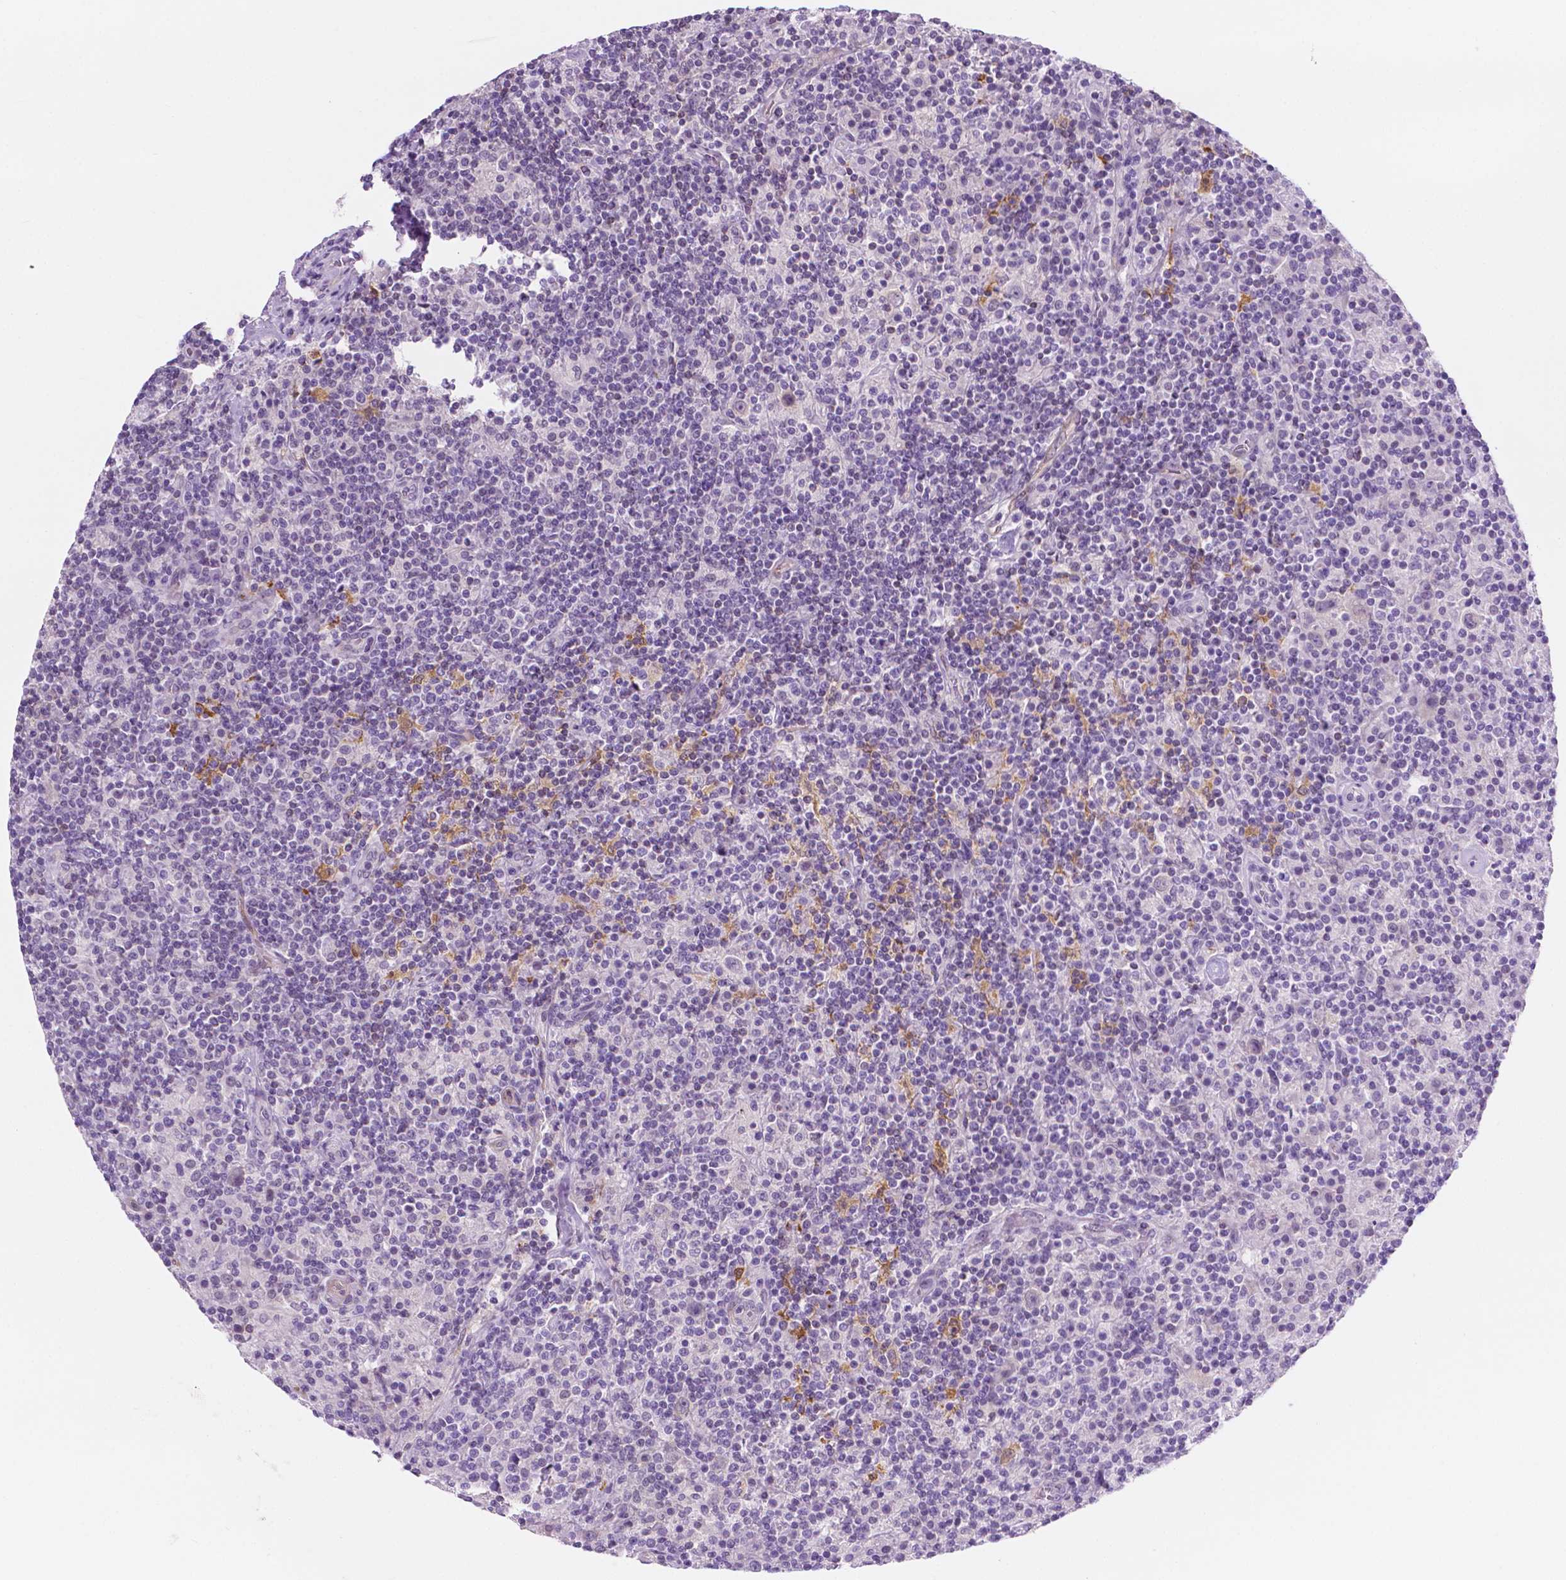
{"staining": {"intensity": "negative", "quantity": "none", "location": "none"}, "tissue": "lymphoma", "cell_type": "Tumor cells", "image_type": "cancer", "snomed": [{"axis": "morphology", "description": "Hodgkin's disease, NOS"}, {"axis": "topography", "description": "Lymph node"}], "caption": "Tumor cells show no significant protein staining in lymphoma.", "gene": "EPPK1", "patient": {"sex": "male", "age": 70}}